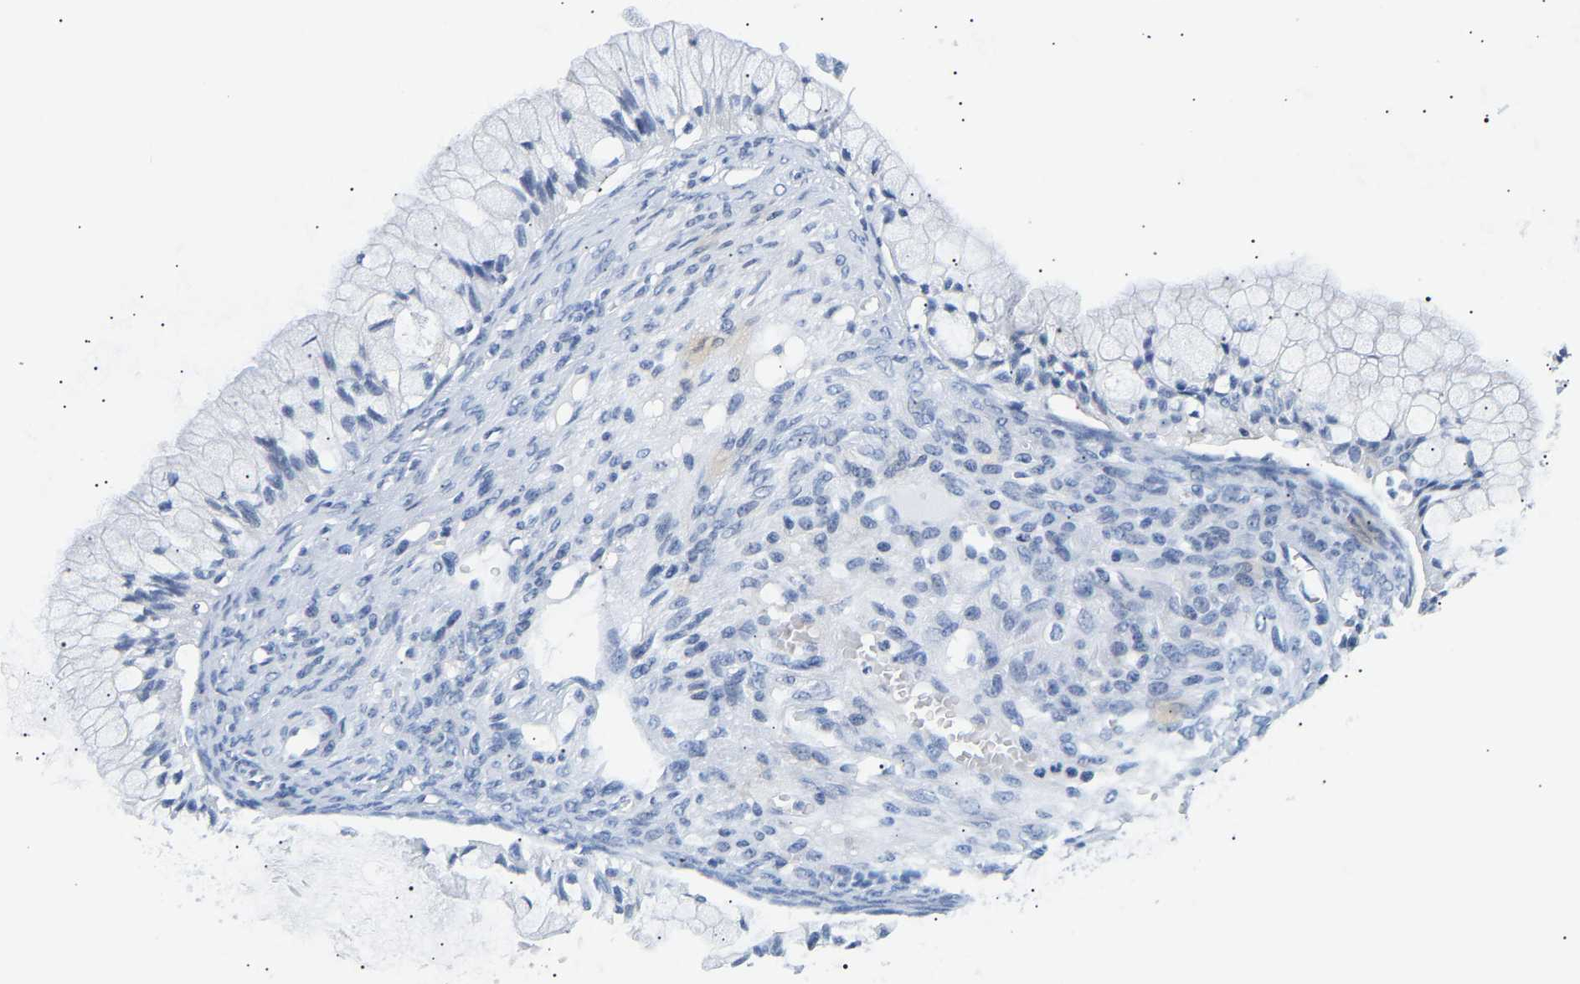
{"staining": {"intensity": "negative", "quantity": "none", "location": "none"}, "tissue": "ovarian cancer", "cell_type": "Tumor cells", "image_type": "cancer", "snomed": [{"axis": "morphology", "description": "Cystadenocarcinoma, mucinous, NOS"}, {"axis": "topography", "description": "Ovary"}], "caption": "Ovarian cancer (mucinous cystadenocarcinoma) stained for a protein using immunohistochemistry (IHC) shows no expression tumor cells.", "gene": "UCHL3", "patient": {"sex": "female", "age": 57}}